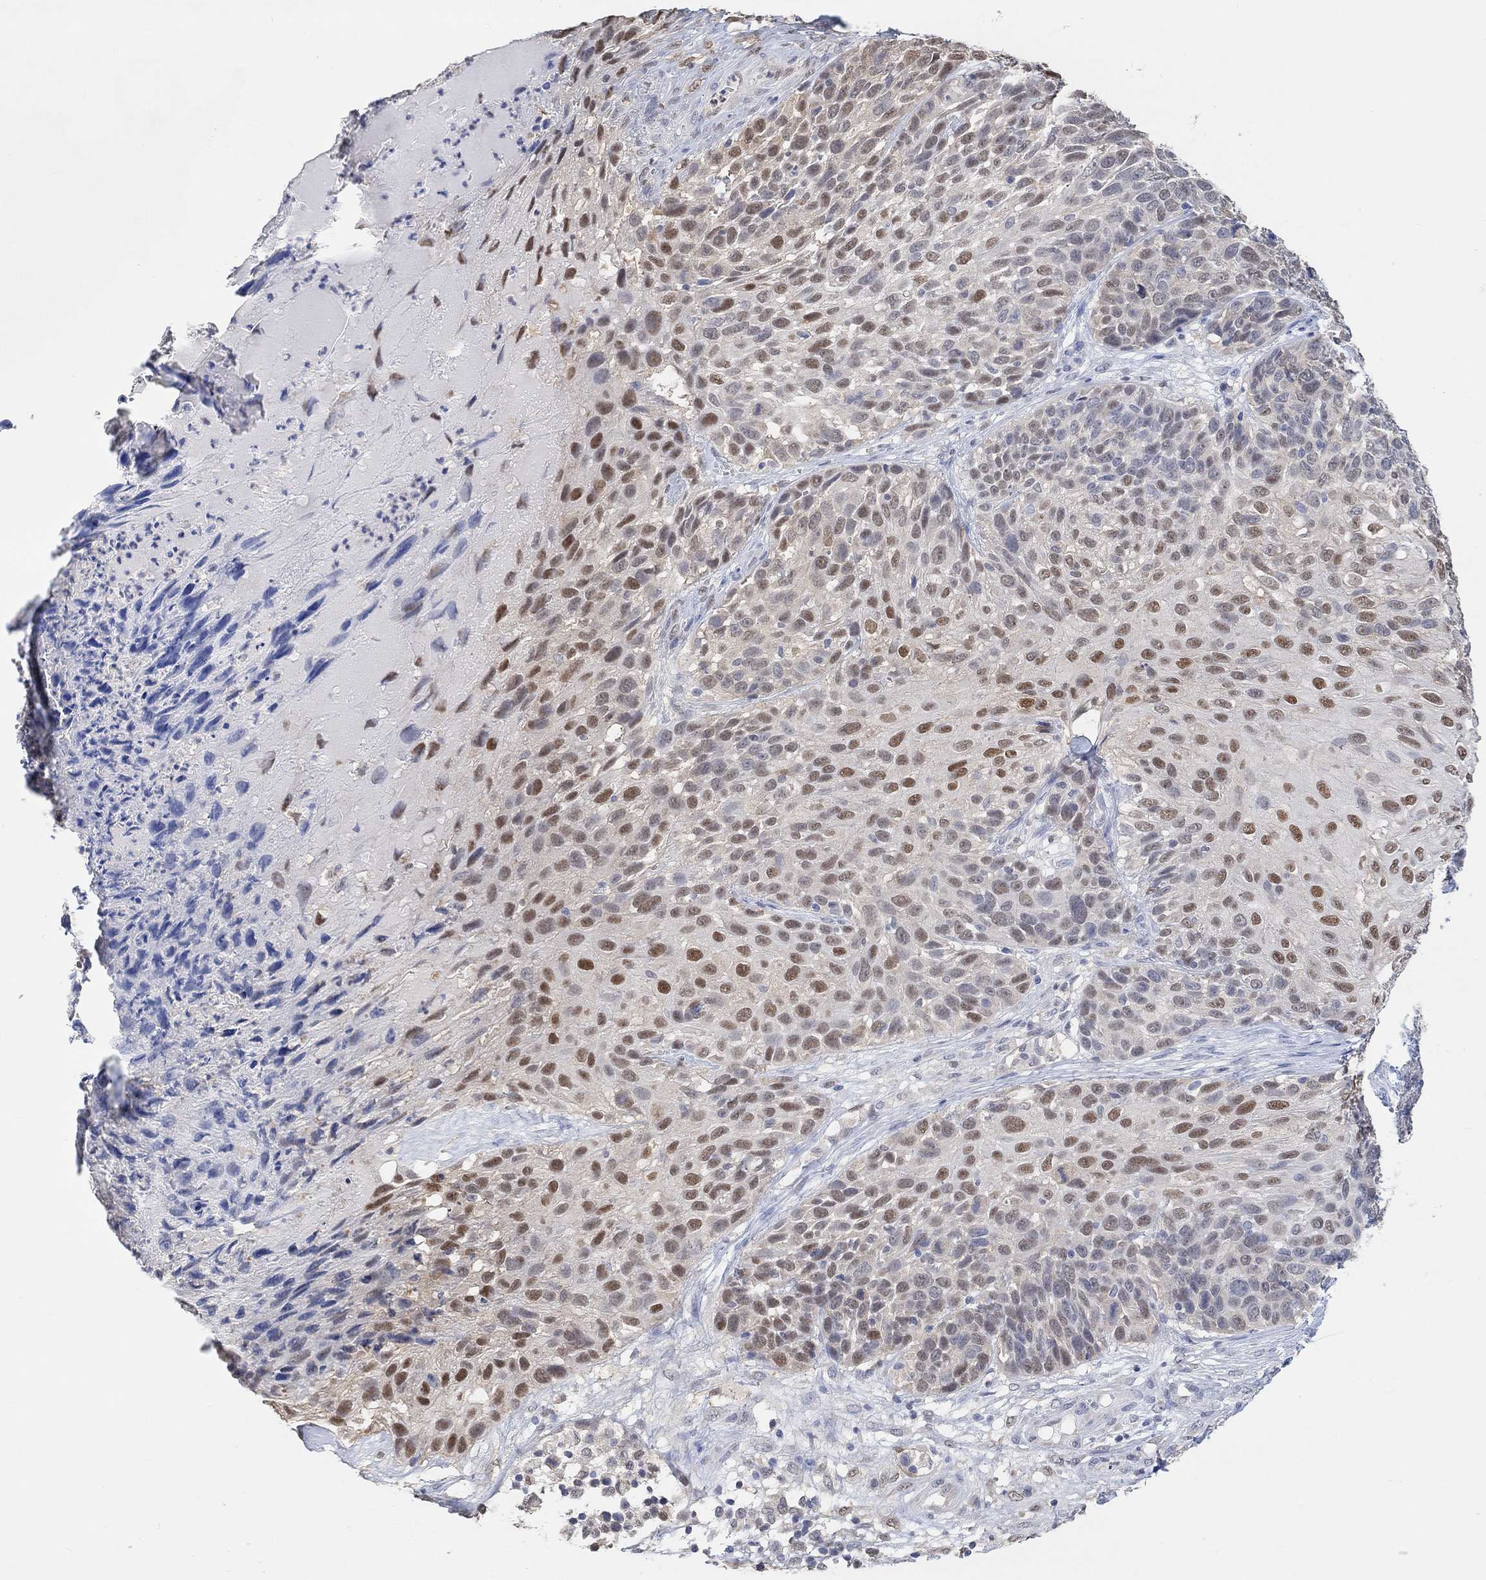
{"staining": {"intensity": "strong", "quantity": "<25%", "location": "nuclear"}, "tissue": "skin cancer", "cell_type": "Tumor cells", "image_type": "cancer", "snomed": [{"axis": "morphology", "description": "Squamous cell carcinoma, NOS"}, {"axis": "topography", "description": "Skin"}], "caption": "Brown immunohistochemical staining in skin cancer shows strong nuclear expression in approximately <25% of tumor cells.", "gene": "MUC1", "patient": {"sex": "male", "age": 92}}